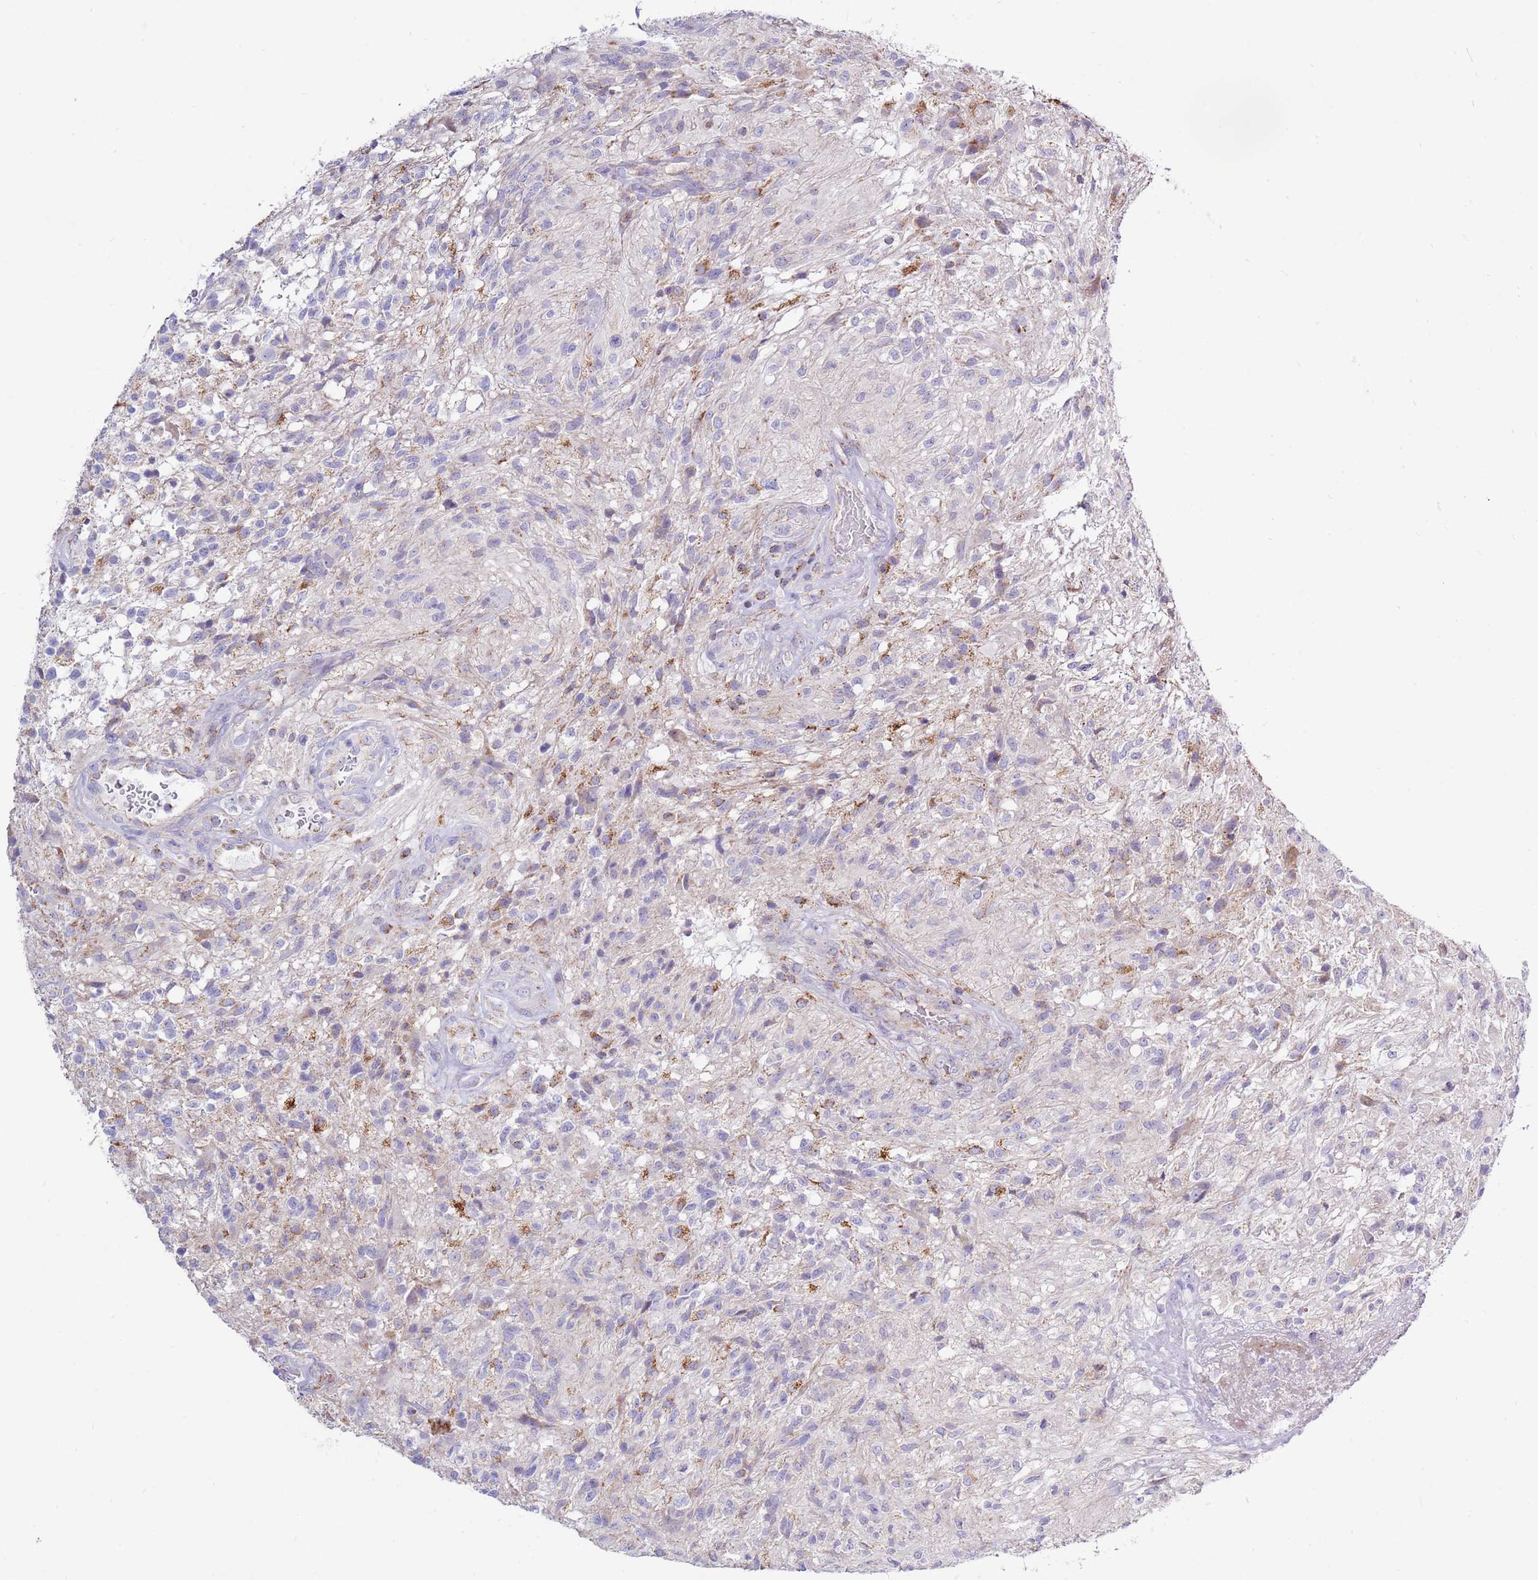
{"staining": {"intensity": "moderate", "quantity": "<25%", "location": "cytoplasmic/membranous"}, "tissue": "glioma", "cell_type": "Tumor cells", "image_type": "cancer", "snomed": [{"axis": "morphology", "description": "Glioma, malignant, High grade"}, {"axis": "topography", "description": "Brain"}], "caption": "This is an image of immunohistochemistry (IHC) staining of malignant high-grade glioma, which shows moderate positivity in the cytoplasmic/membranous of tumor cells.", "gene": "IGF1R", "patient": {"sex": "male", "age": 56}}